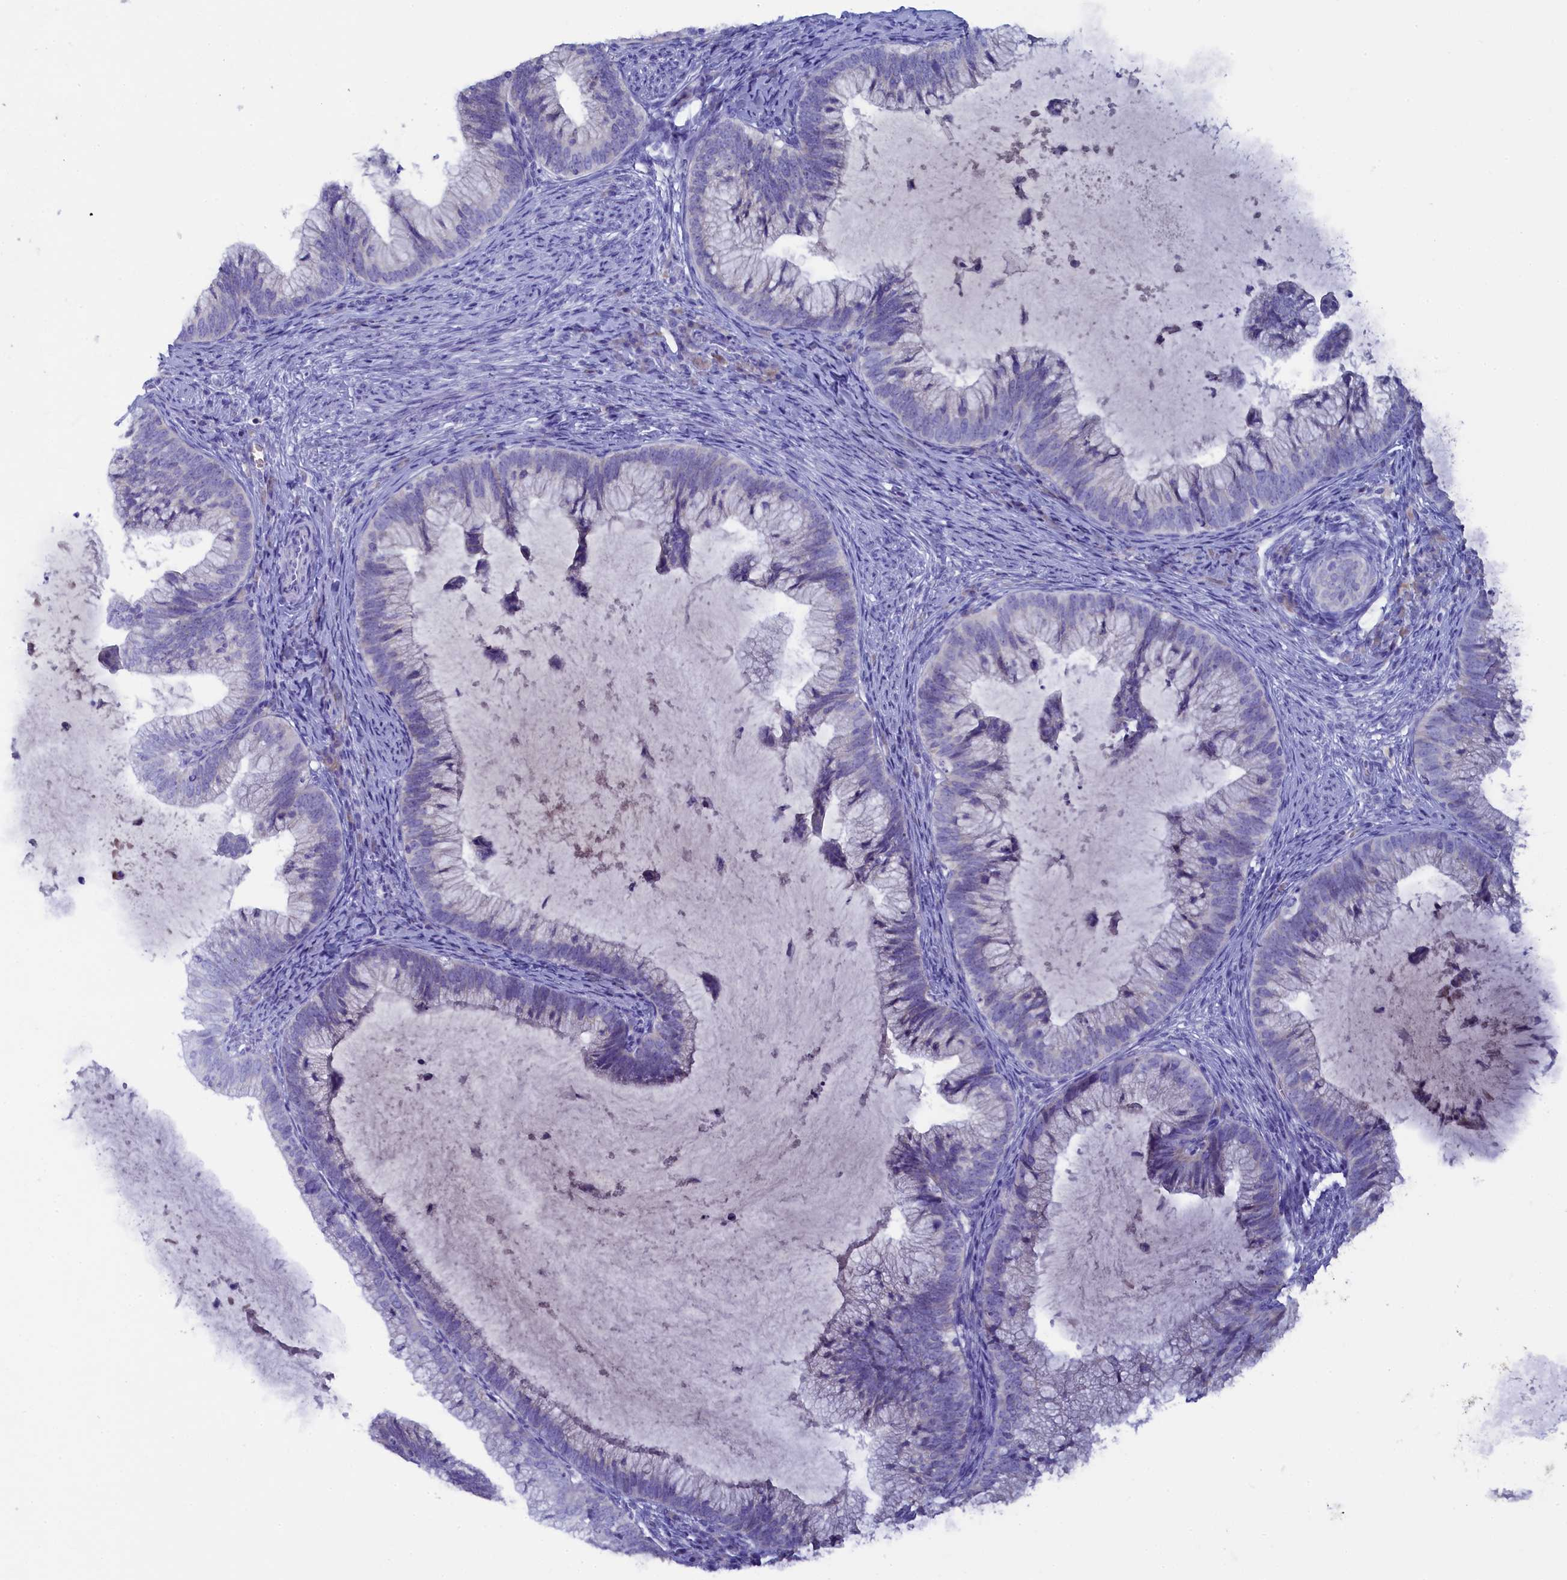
{"staining": {"intensity": "negative", "quantity": "none", "location": "none"}, "tissue": "cervical cancer", "cell_type": "Tumor cells", "image_type": "cancer", "snomed": [{"axis": "morphology", "description": "Adenocarcinoma, NOS"}, {"axis": "topography", "description": "Cervix"}], "caption": "Tumor cells show no significant protein expression in cervical cancer.", "gene": "MYADML2", "patient": {"sex": "female", "age": 36}}